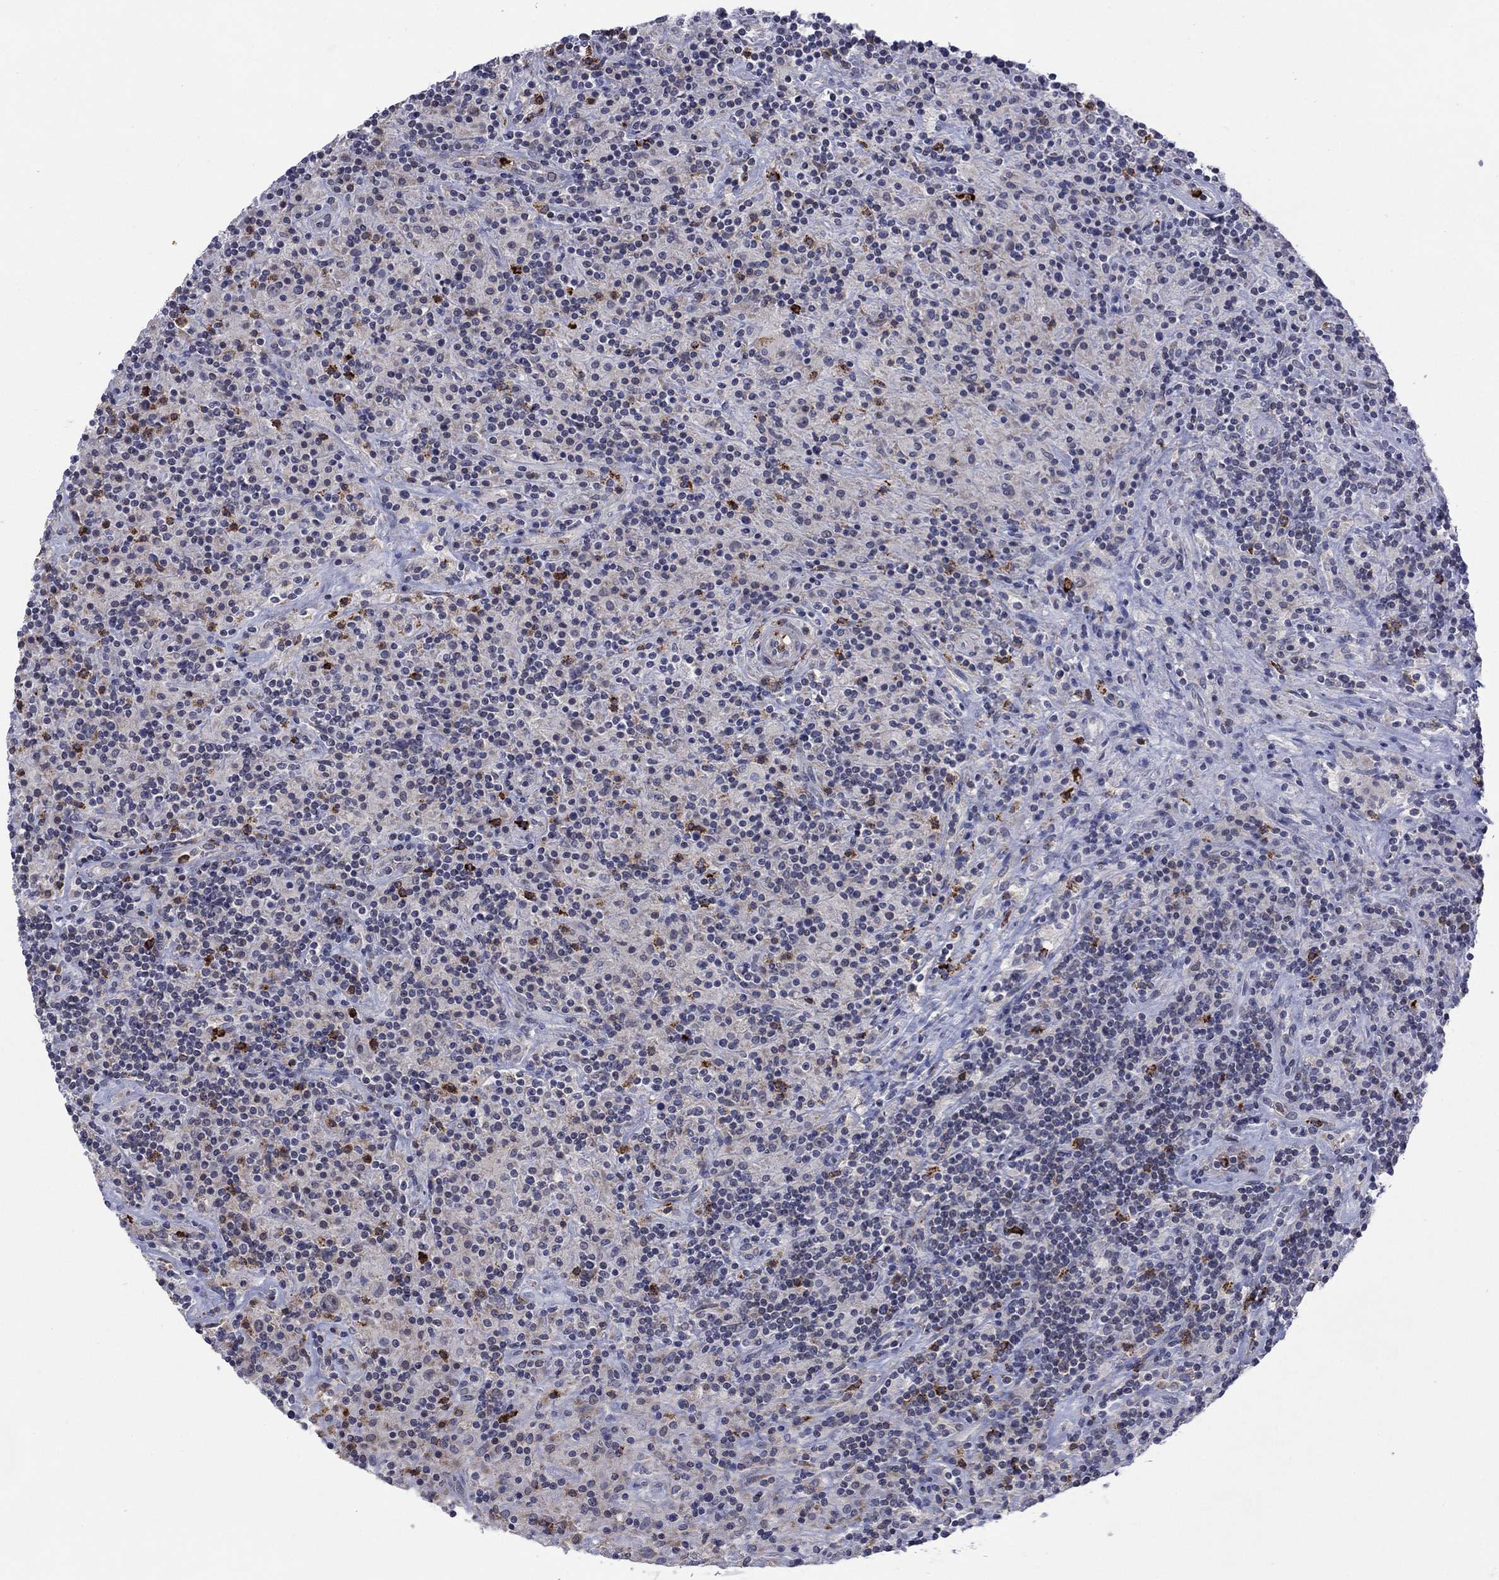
{"staining": {"intensity": "negative", "quantity": "none", "location": "none"}, "tissue": "lymphoma", "cell_type": "Tumor cells", "image_type": "cancer", "snomed": [{"axis": "morphology", "description": "Hodgkin's disease, NOS"}, {"axis": "topography", "description": "Lymph node"}], "caption": "This is an immunohistochemistry (IHC) micrograph of Hodgkin's disease. There is no positivity in tumor cells.", "gene": "MTRFR", "patient": {"sex": "male", "age": 70}}